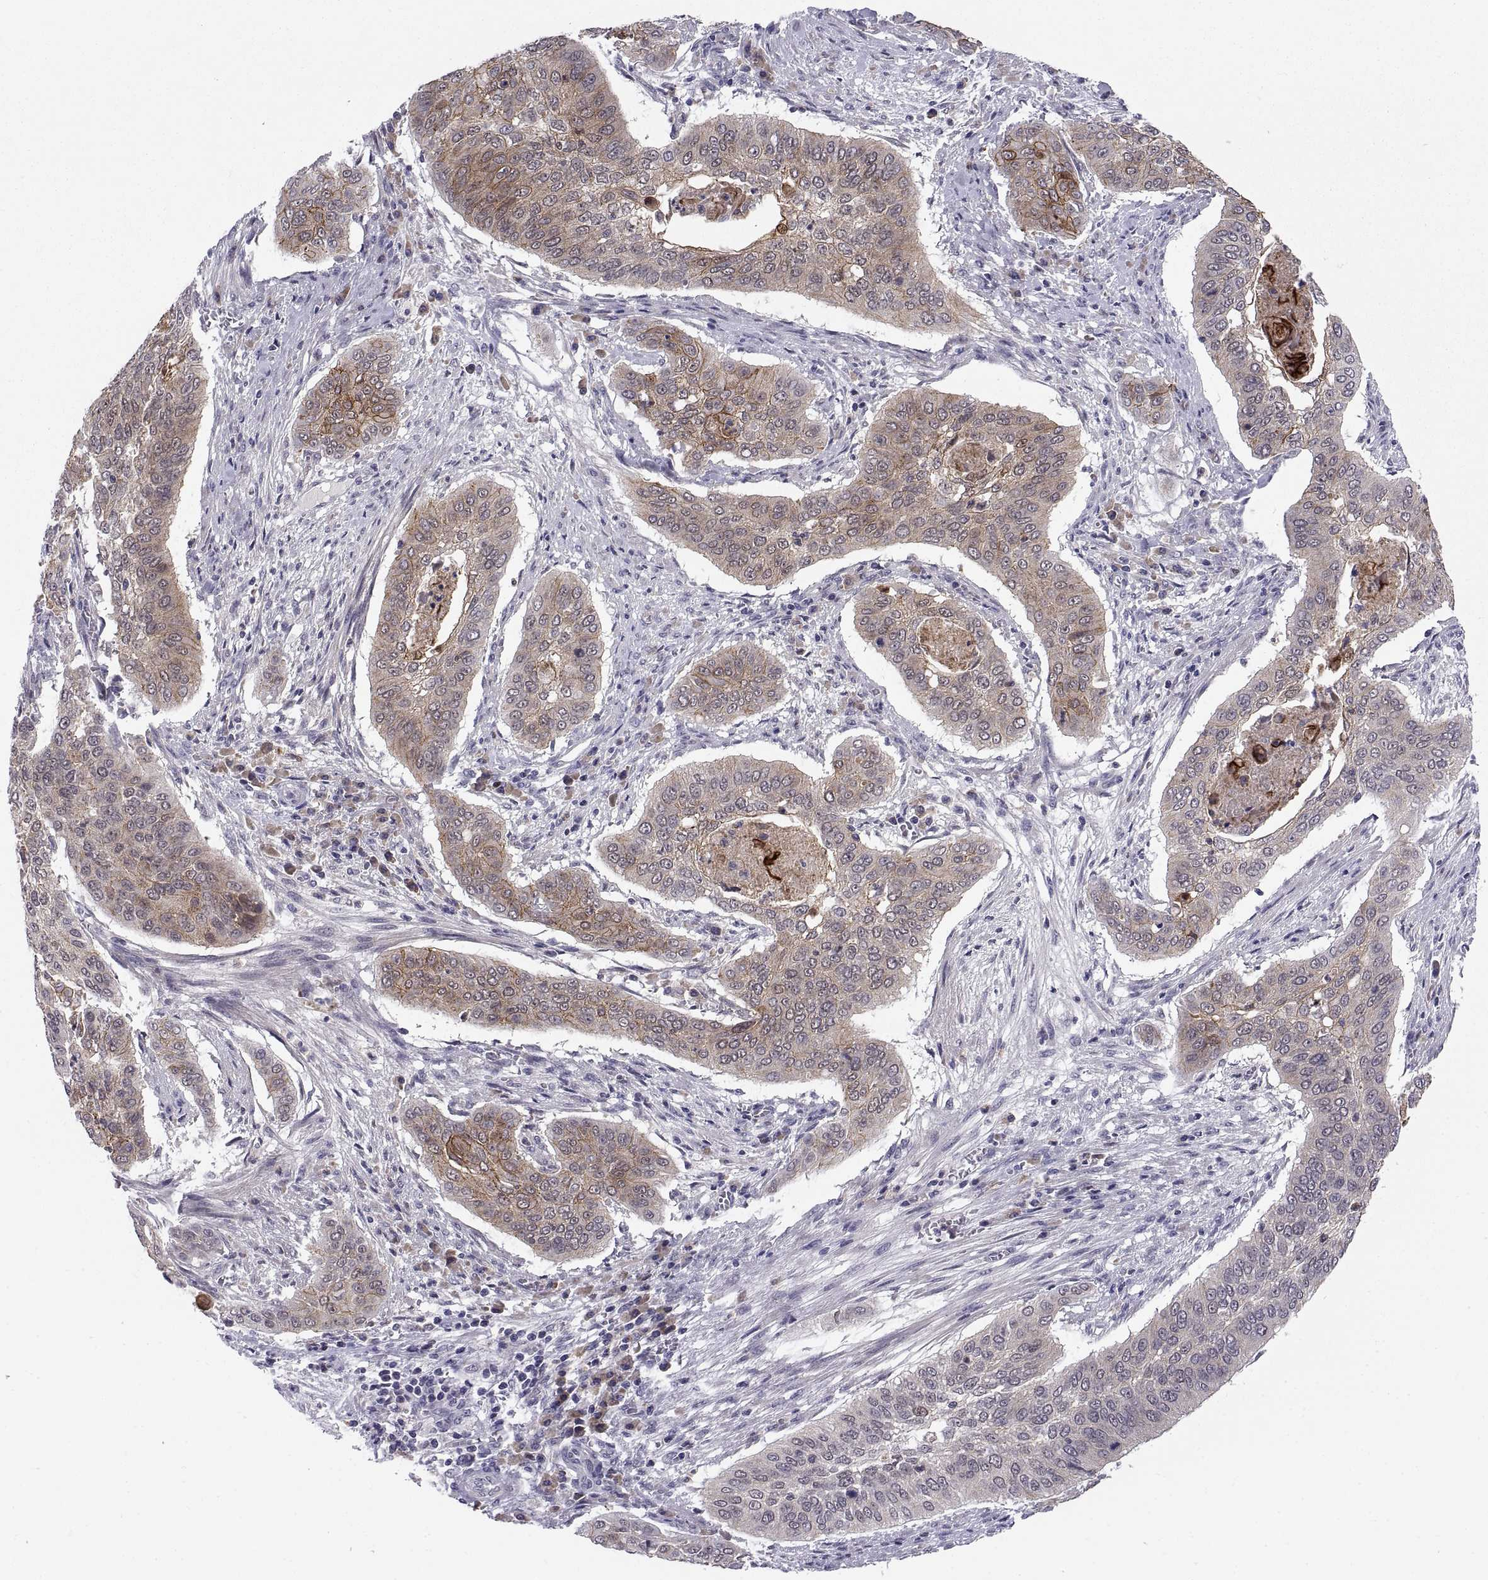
{"staining": {"intensity": "moderate", "quantity": "<25%", "location": "cytoplasmic/membranous"}, "tissue": "cervical cancer", "cell_type": "Tumor cells", "image_type": "cancer", "snomed": [{"axis": "morphology", "description": "Squamous cell carcinoma, NOS"}, {"axis": "topography", "description": "Cervix"}], "caption": "An image of human cervical cancer stained for a protein displays moderate cytoplasmic/membranous brown staining in tumor cells.", "gene": "PKP1", "patient": {"sex": "female", "age": 39}}